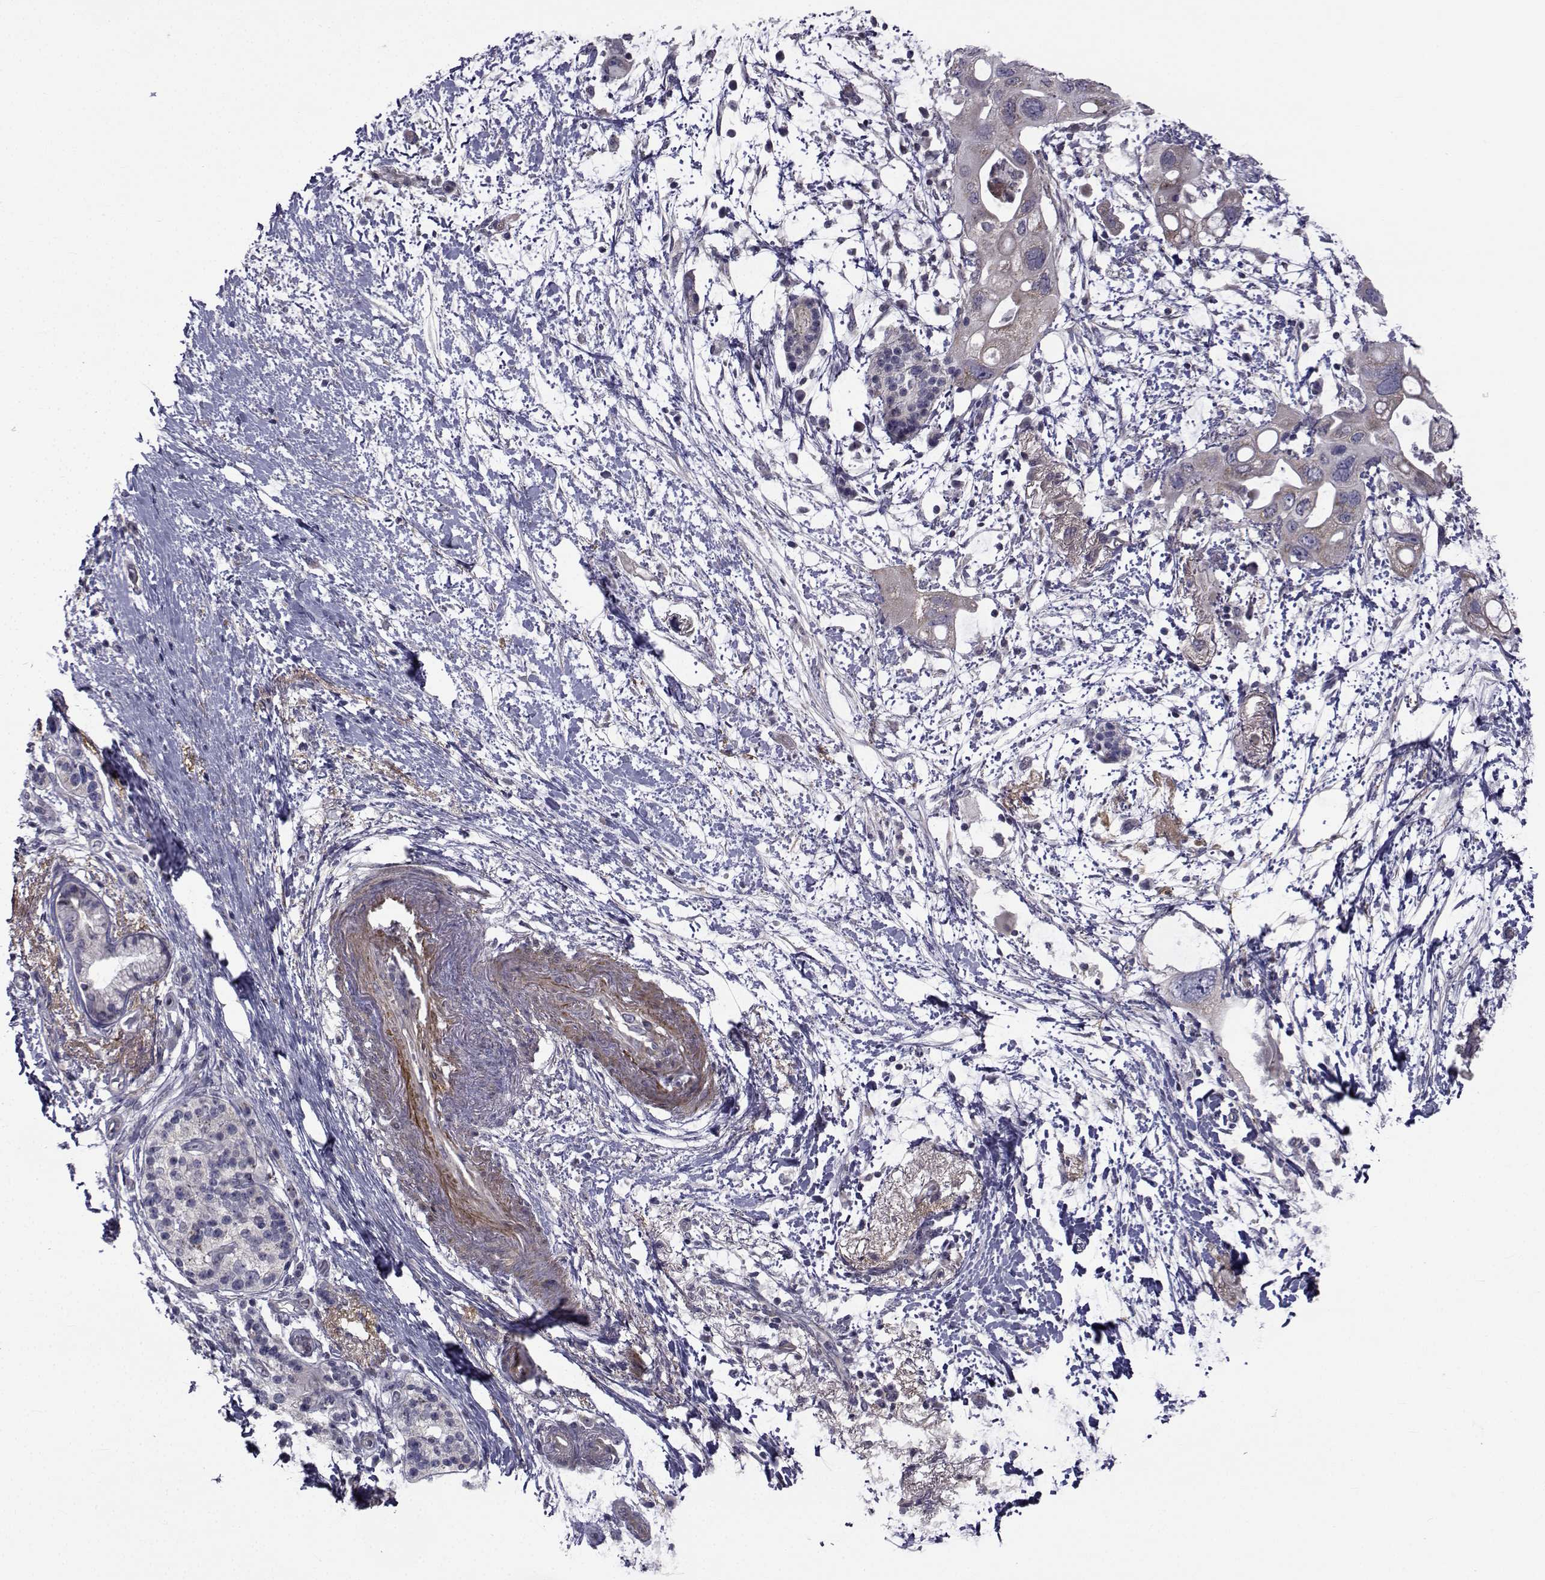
{"staining": {"intensity": "negative", "quantity": "none", "location": "none"}, "tissue": "pancreatic cancer", "cell_type": "Tumor cells", "image_type": "cancer", "snomed": [{"axis": "morphology", "description": "Adenocarcinoma, NOS"}, {"axis": "topography", "description": "Pancreas"}], "caption": "Immunohistochemistry of human pancreatic cancer (adenocarcinoma) demonstrates no positivity in tumor cells. Nuclei are stained in blue.", "gene": "CFAP74", "patient": {"sex": "female", "age": 72}}